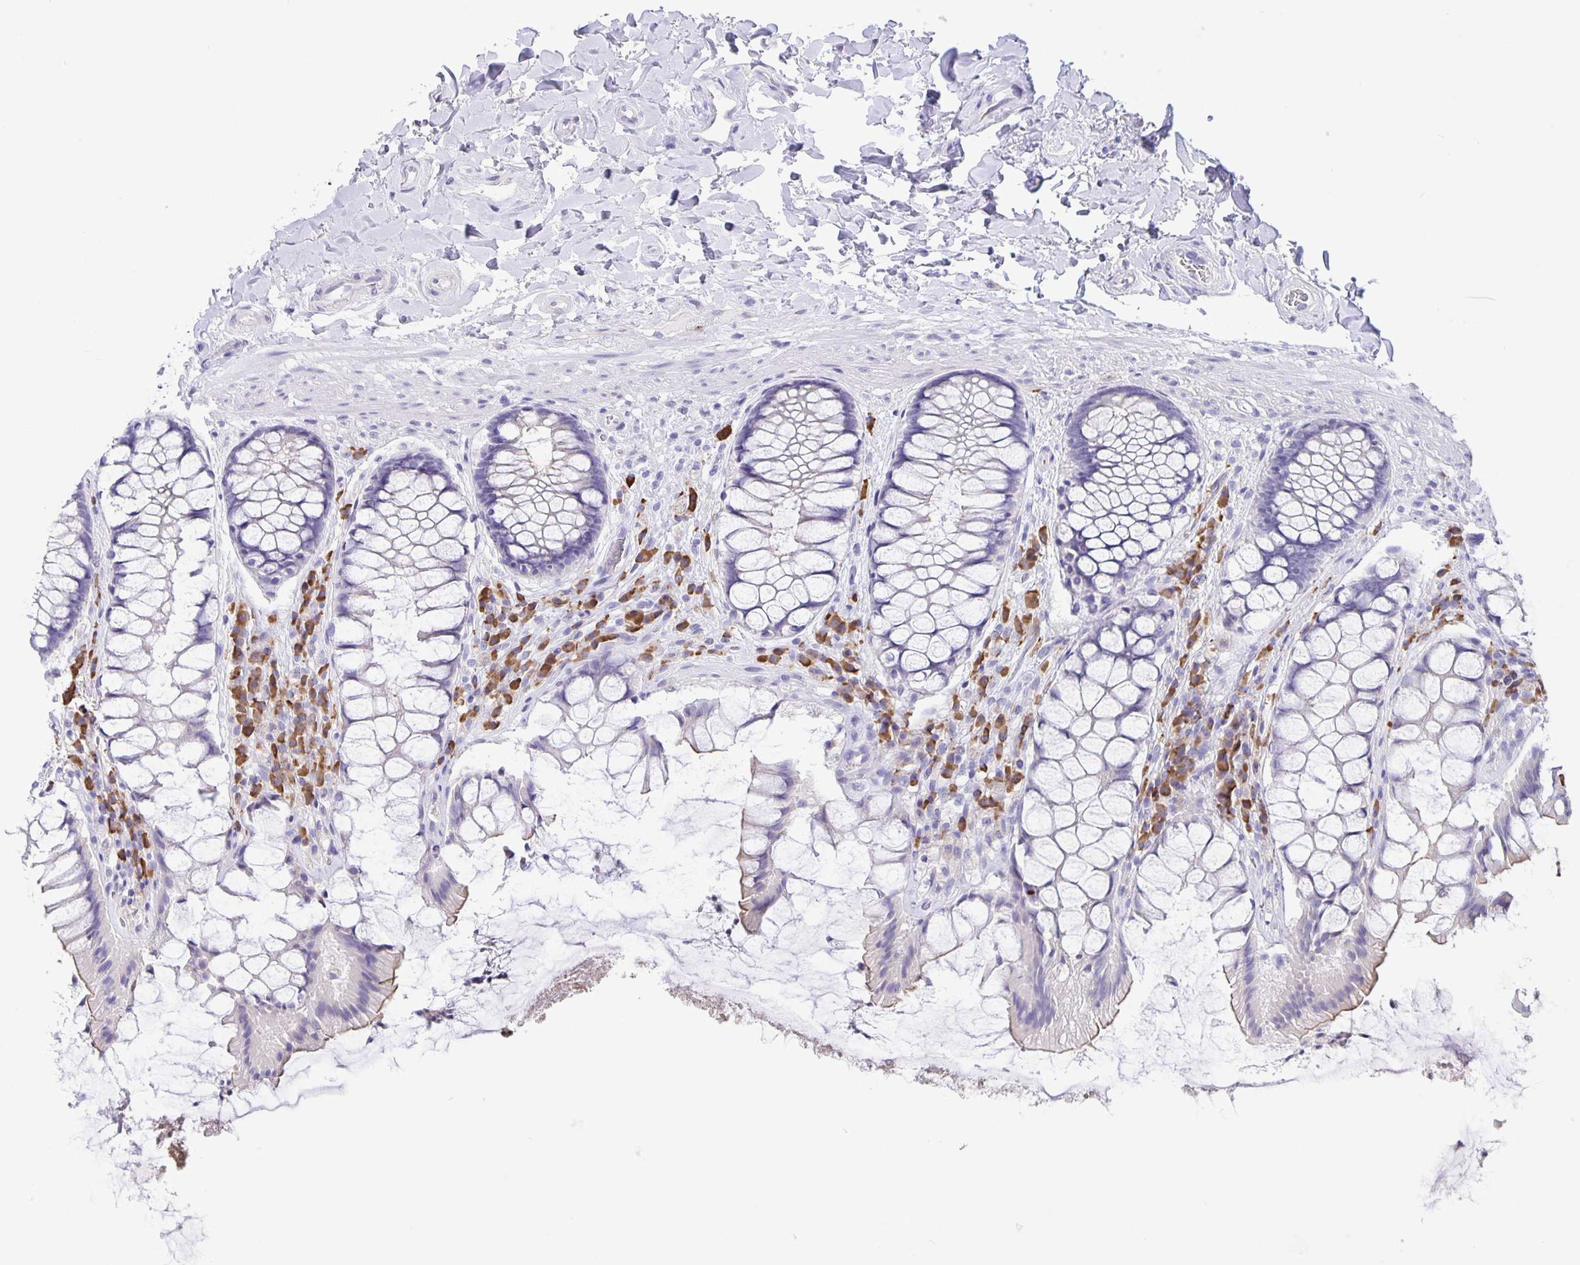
{"staining": {"intensity": "moderate", "quantity": "<25%", "location": "cytoplasmic/membranous"}, "tissue": "rectum", "cell_type": "Glandular cells", "image_type": "normal", "snomed": [{"axis": "morphology", "description": "Normal tissue, NOS"}, {"axis": "topography", "description": "Rectum"}], "caption": "Immunohistochemistry (DAB) staining of unremarkable rectum shows moderate cytoplasmic/membranous protein staining in approximately <25% of glandular cells. (DAB IHC with brightfield microscopy, high magnification).", "gene": "ERMN", "patient": {"sex": "female", "age": 58}}